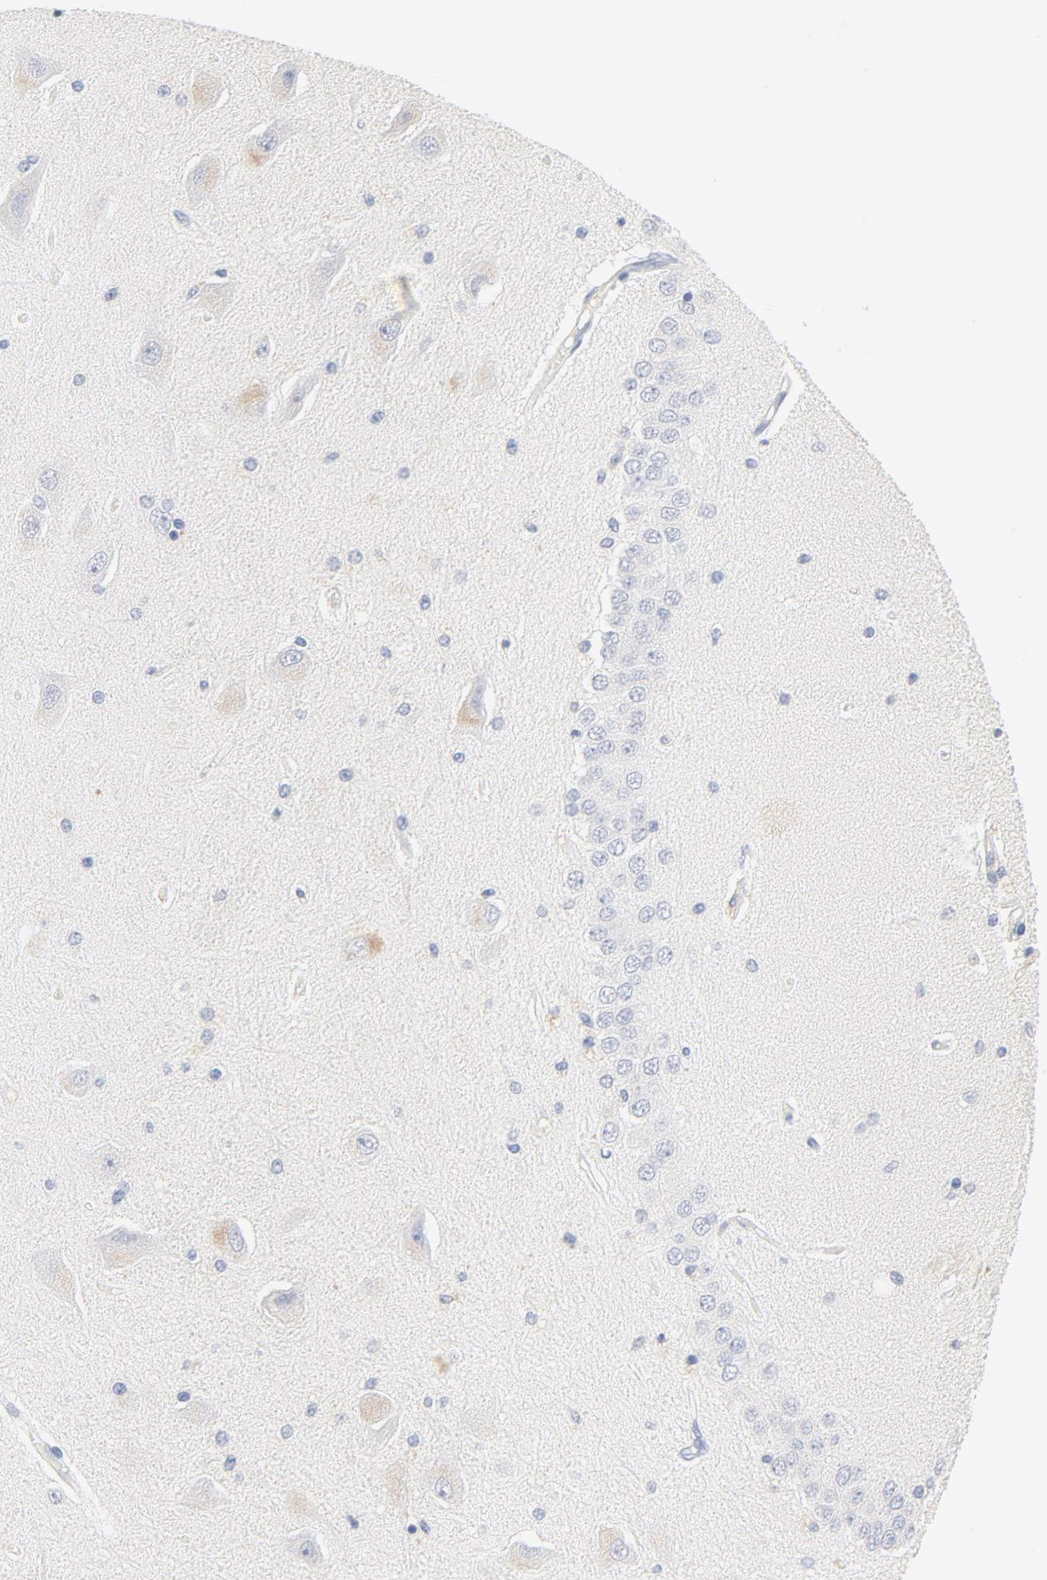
{"staining": {"intensity": "negative", "quantity": "none", "location": "none"}, "tissue": "hippocampus", "cell_type": "Glial cells", "image_type": "normal", "snomed": [{"axis": "morphology", "description": "Normal tissue, NOS"}, {"axis": "topography", "description": "Hippocampus"}], "caption": "The photomicrograph displays no significant staining in glial cells of hippocampus. The staining was performed using DAB (3,3'-diaminobenzidine) to visualize the protein expression in brown, while the nuclei were stained in blue with hematoxylin (Magnification: 20x).", "gene": "STAT1", "patient": {"sex": "female", "age": 54}}